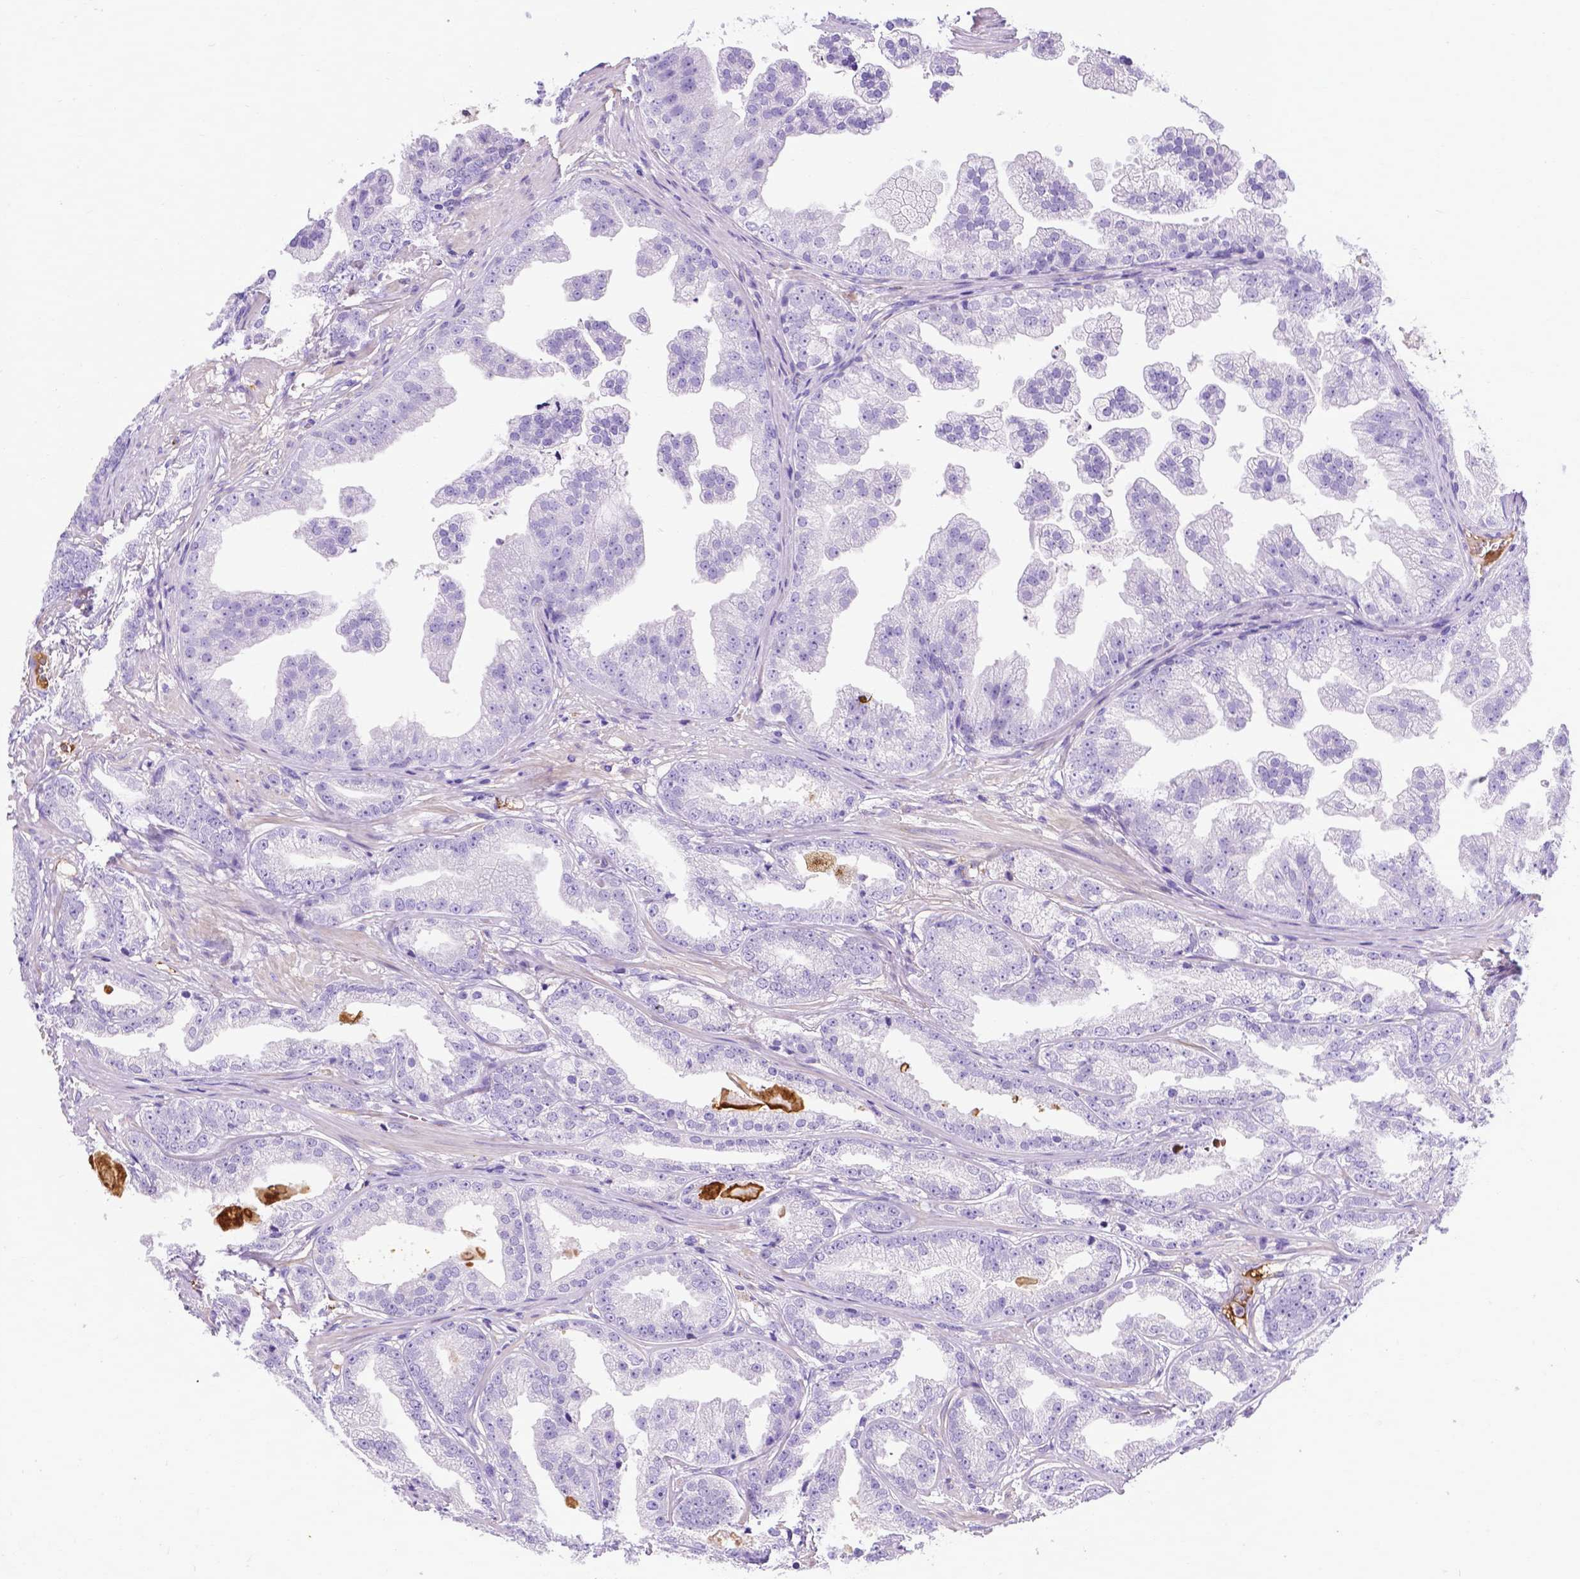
{"staining": {"intensity": "negative", "quantity": "none", "location": "none"}, "tissue": "prostate cancer", "cell_type": "Tumor cells", "image_type": "cancer", "snomed": [{"axis": "morphology", "description": "Adenocarcinoma, Low grade"}, {"axis": "topography", "description": "Prostate"}], "caption": "Tumor cells show no significant protein staining in prostate cancer (low-grade adenocarcinoma). (Immunohistochemistry, brightfield microscopy, high magnification).", "gene": "APOE", "patient": {"sex": "male", "age": 65}}